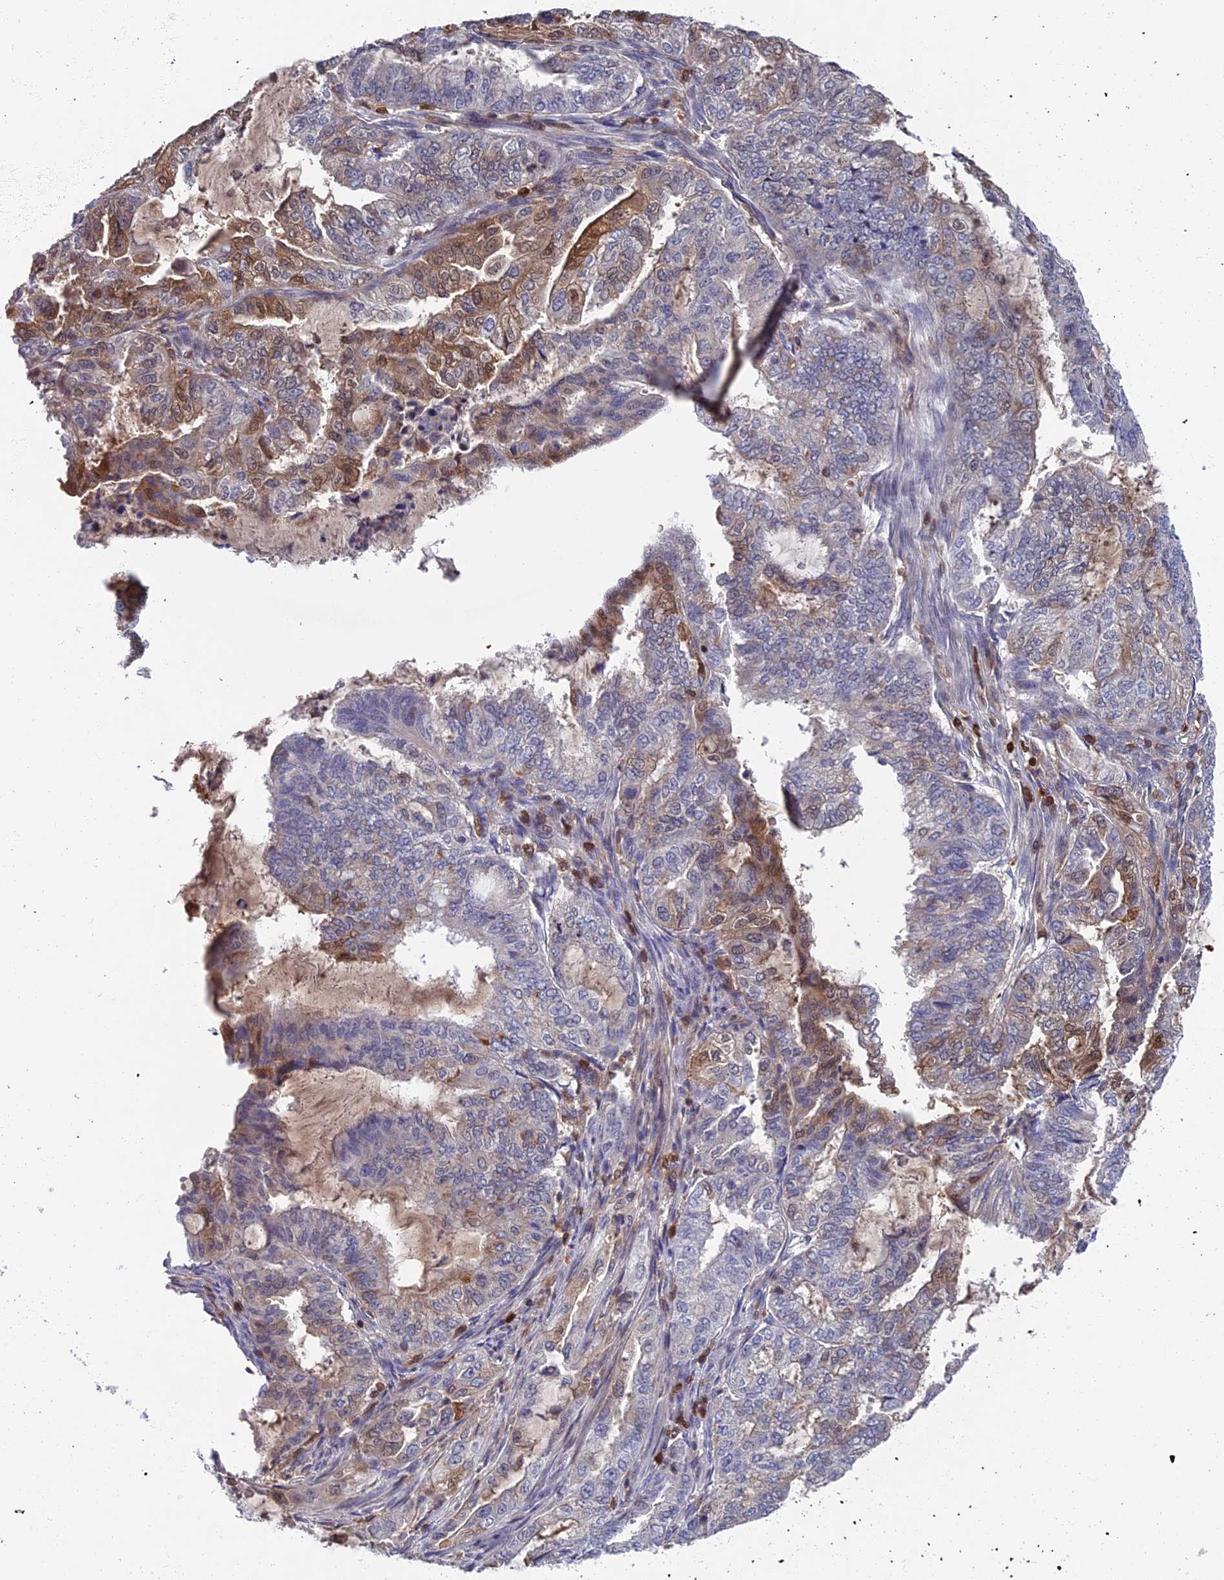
{"staining": {"intensity": "moderate", "quantity": "<25%", "location": "cytoplasmic/membranous,nuclear"}, "tissue": "endometrial cancer", "cell_type": "Tumor cells", "image_type": "cancer", "snomed": [{"axis": "morphology", "description": "Adenocarcinoma, NOS"}, {"axis": "topography", "description": "Endometrium"}], "caption": "Immunohistochemical staining of endometrial adenocarcinoma exhibits moderate cytoplasmic/membranous and nuclear protein staining in approximately <25% of tumor cells.", "gene": "GALK2", "patient": {"sex": "female", "age": 51}}